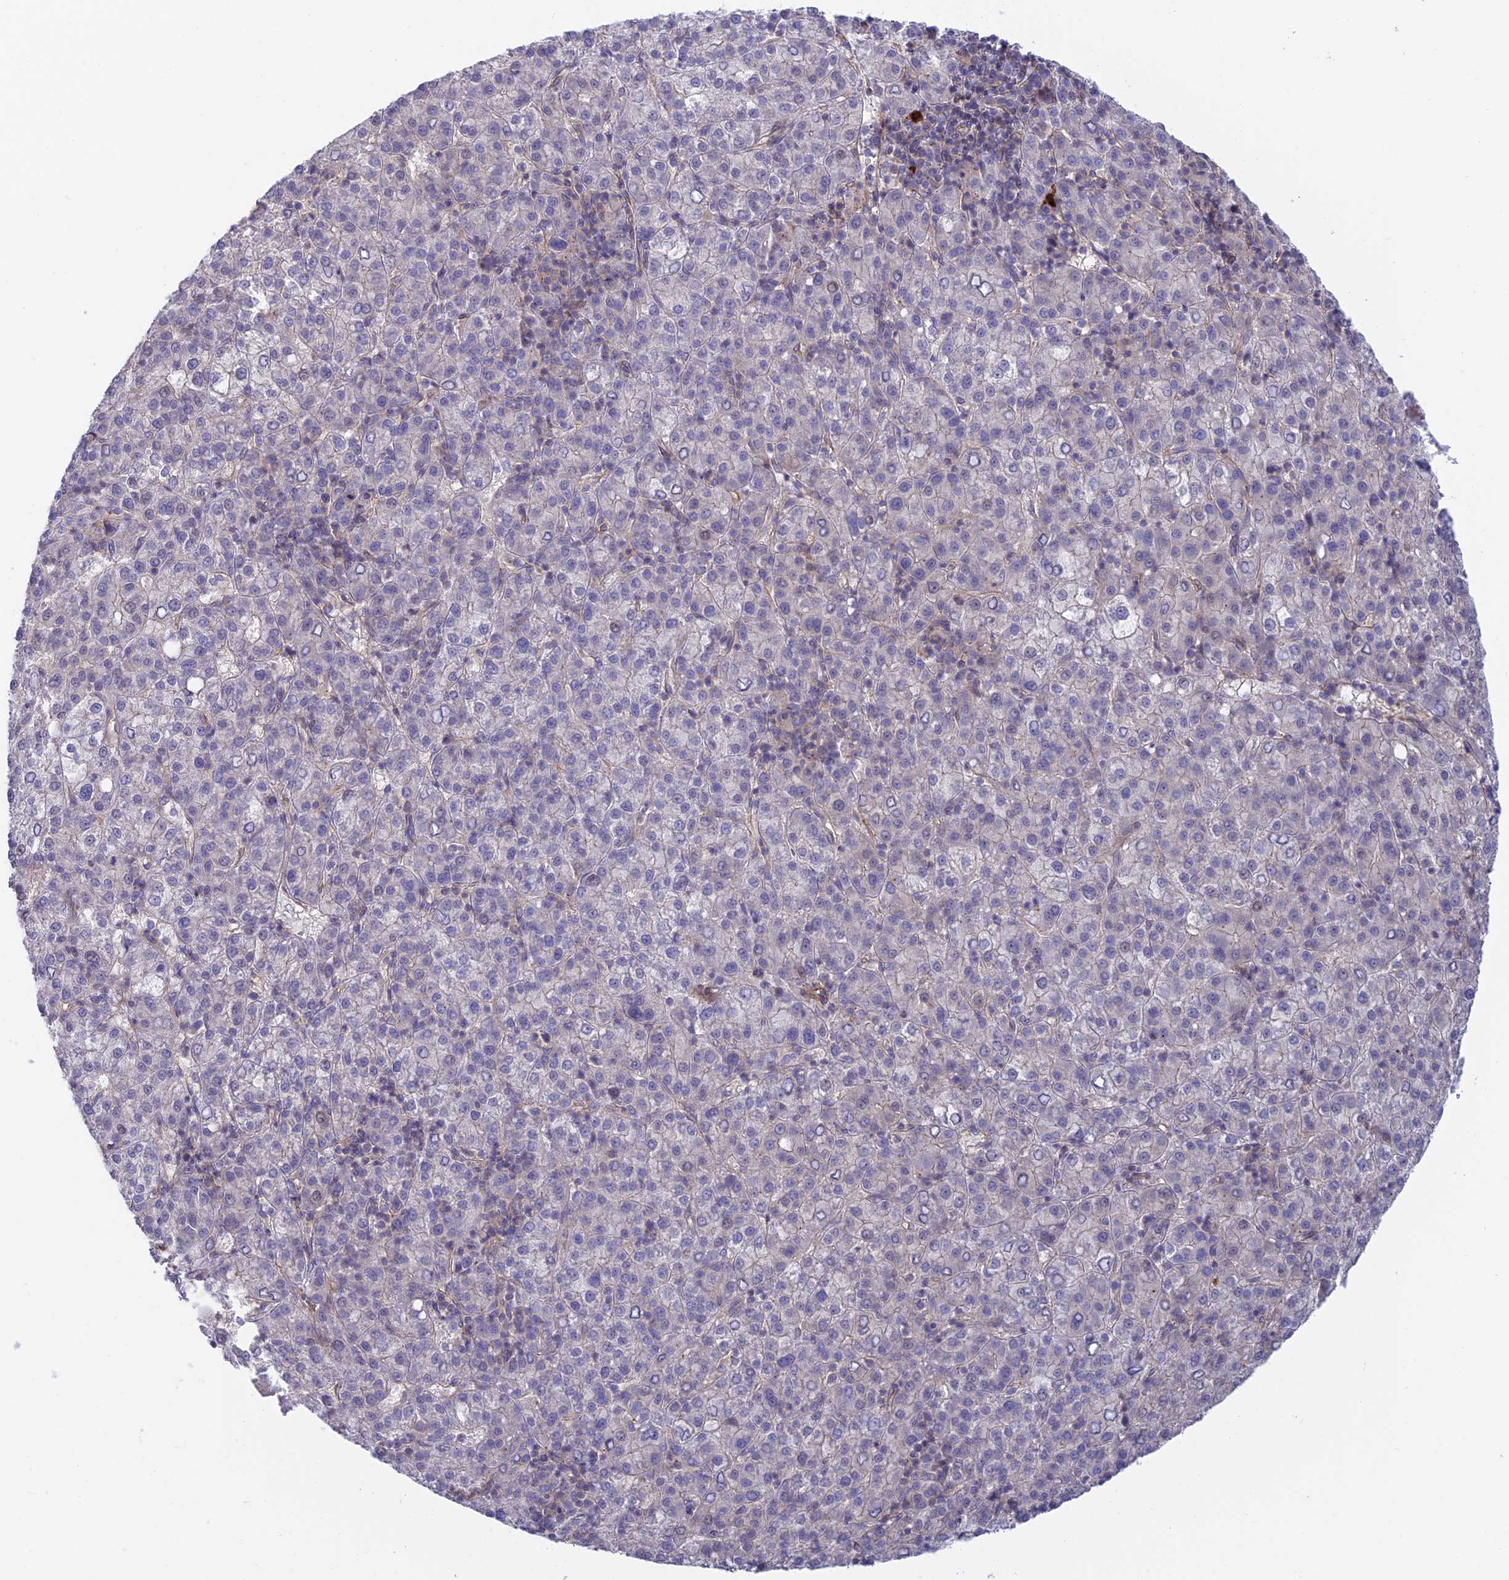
{"staining": {"intensity": "negative", "quantity": "none", "location": "none"}, "tissue": "liver cancer", "cell_type": "Tumor cells", "image_type": "cancer", "snomed": [{"axis": "morphology", "description": "Carcinoma, Hepatocellular, NOS"}, {"axis": "topography", "description": "Liver"}], "caption": "The image exhibits no staining of tumor cells in liver cancer (hepatocellular carcinoma).", "gene": "KCNAB1", "patient": {"sex": "female", "age": 58}}